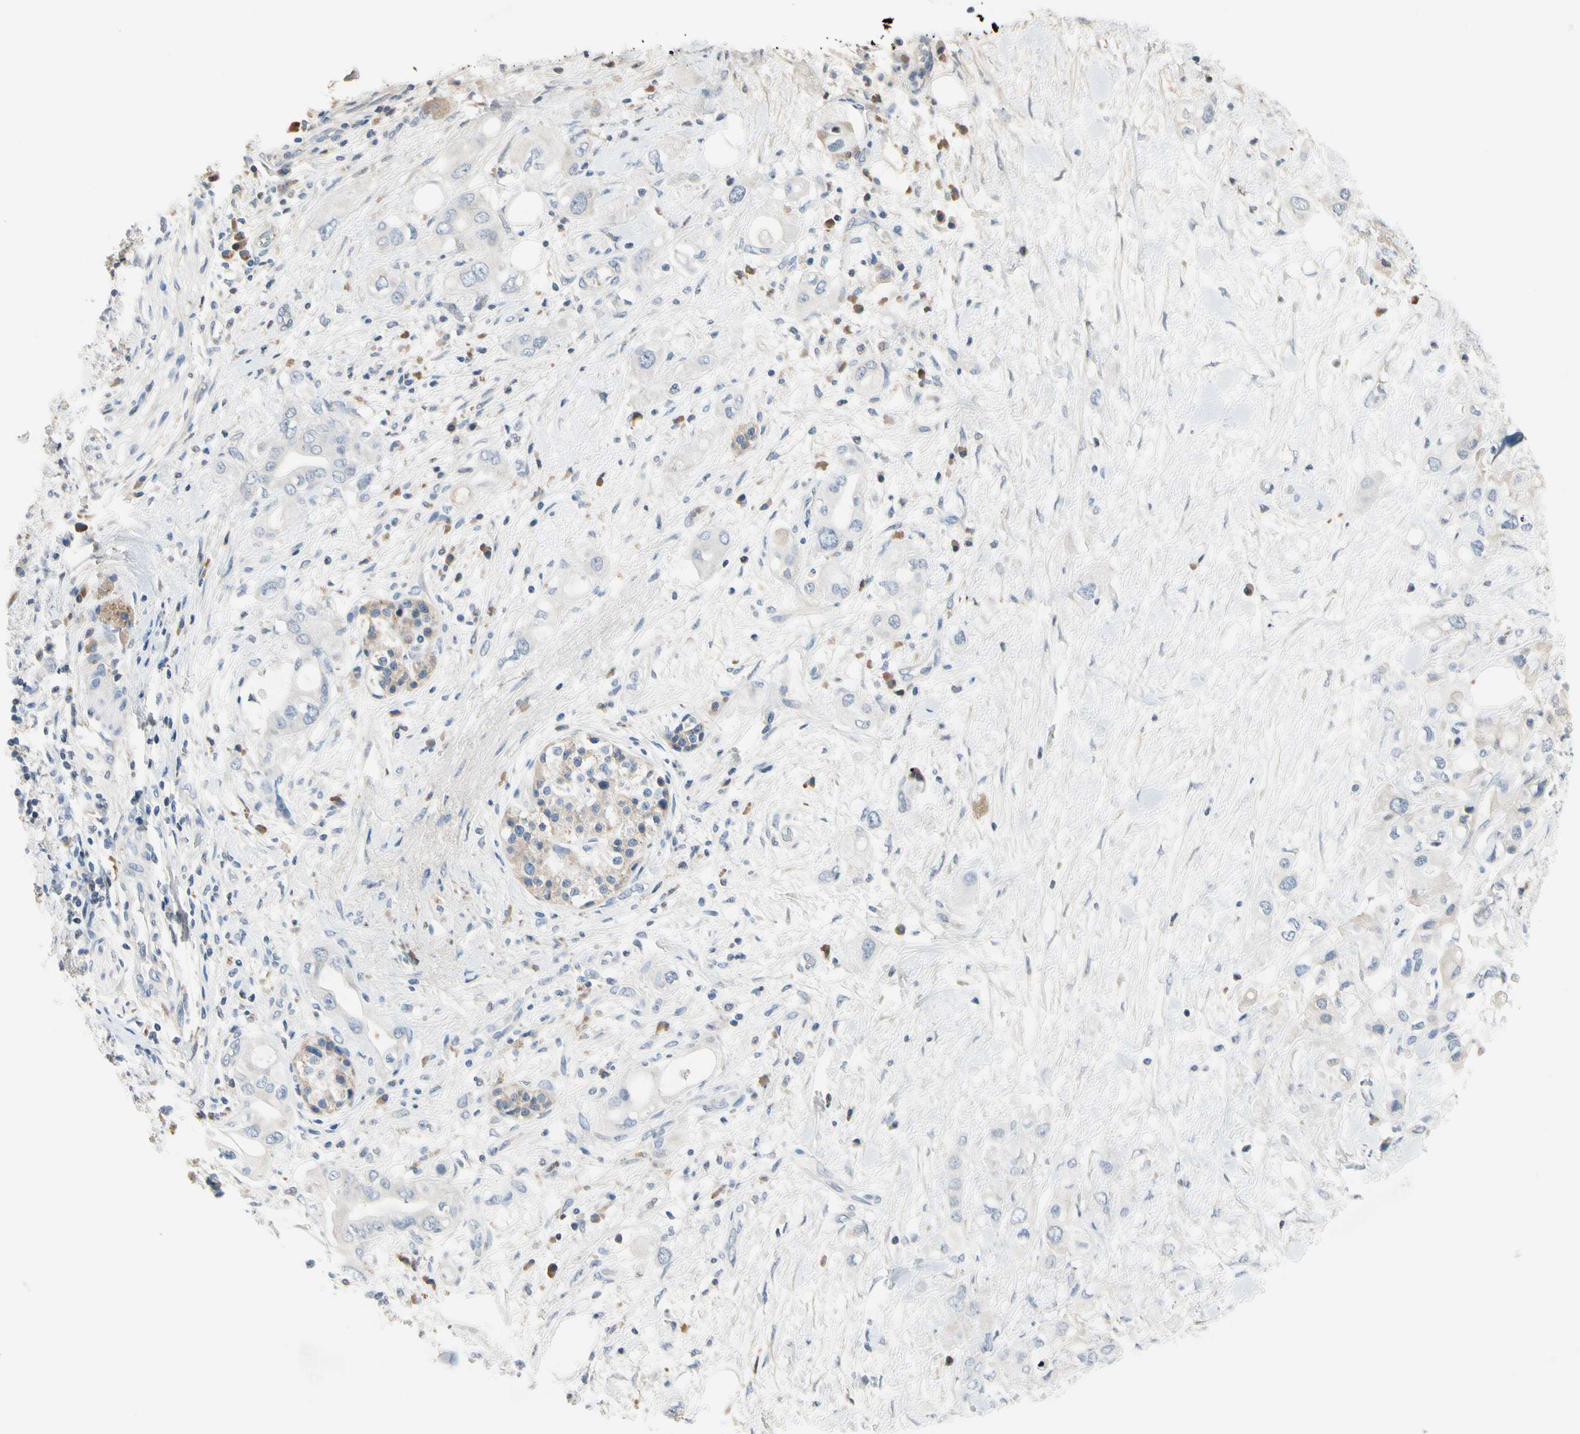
{"staining": {"intensity": "negative", "quantity": "none", "location": "none"}, "tissue": "pancreatic cancer", "cell_type": "Tumor cells", "image_type": "cancer", "snomed": [{"axis": "morphology", "description": "Adenocarcinoma, NOS"}, {"axis": "topography", "description": "Pancreas"}], "caption": "This is a image of immunohistochemistry (IHC) staining of adenocarcinoma (pancreatic), which shows no expression in tumor cells.", "gene": "ECRG4", "patient": {"sex": "female", "age": 56}}